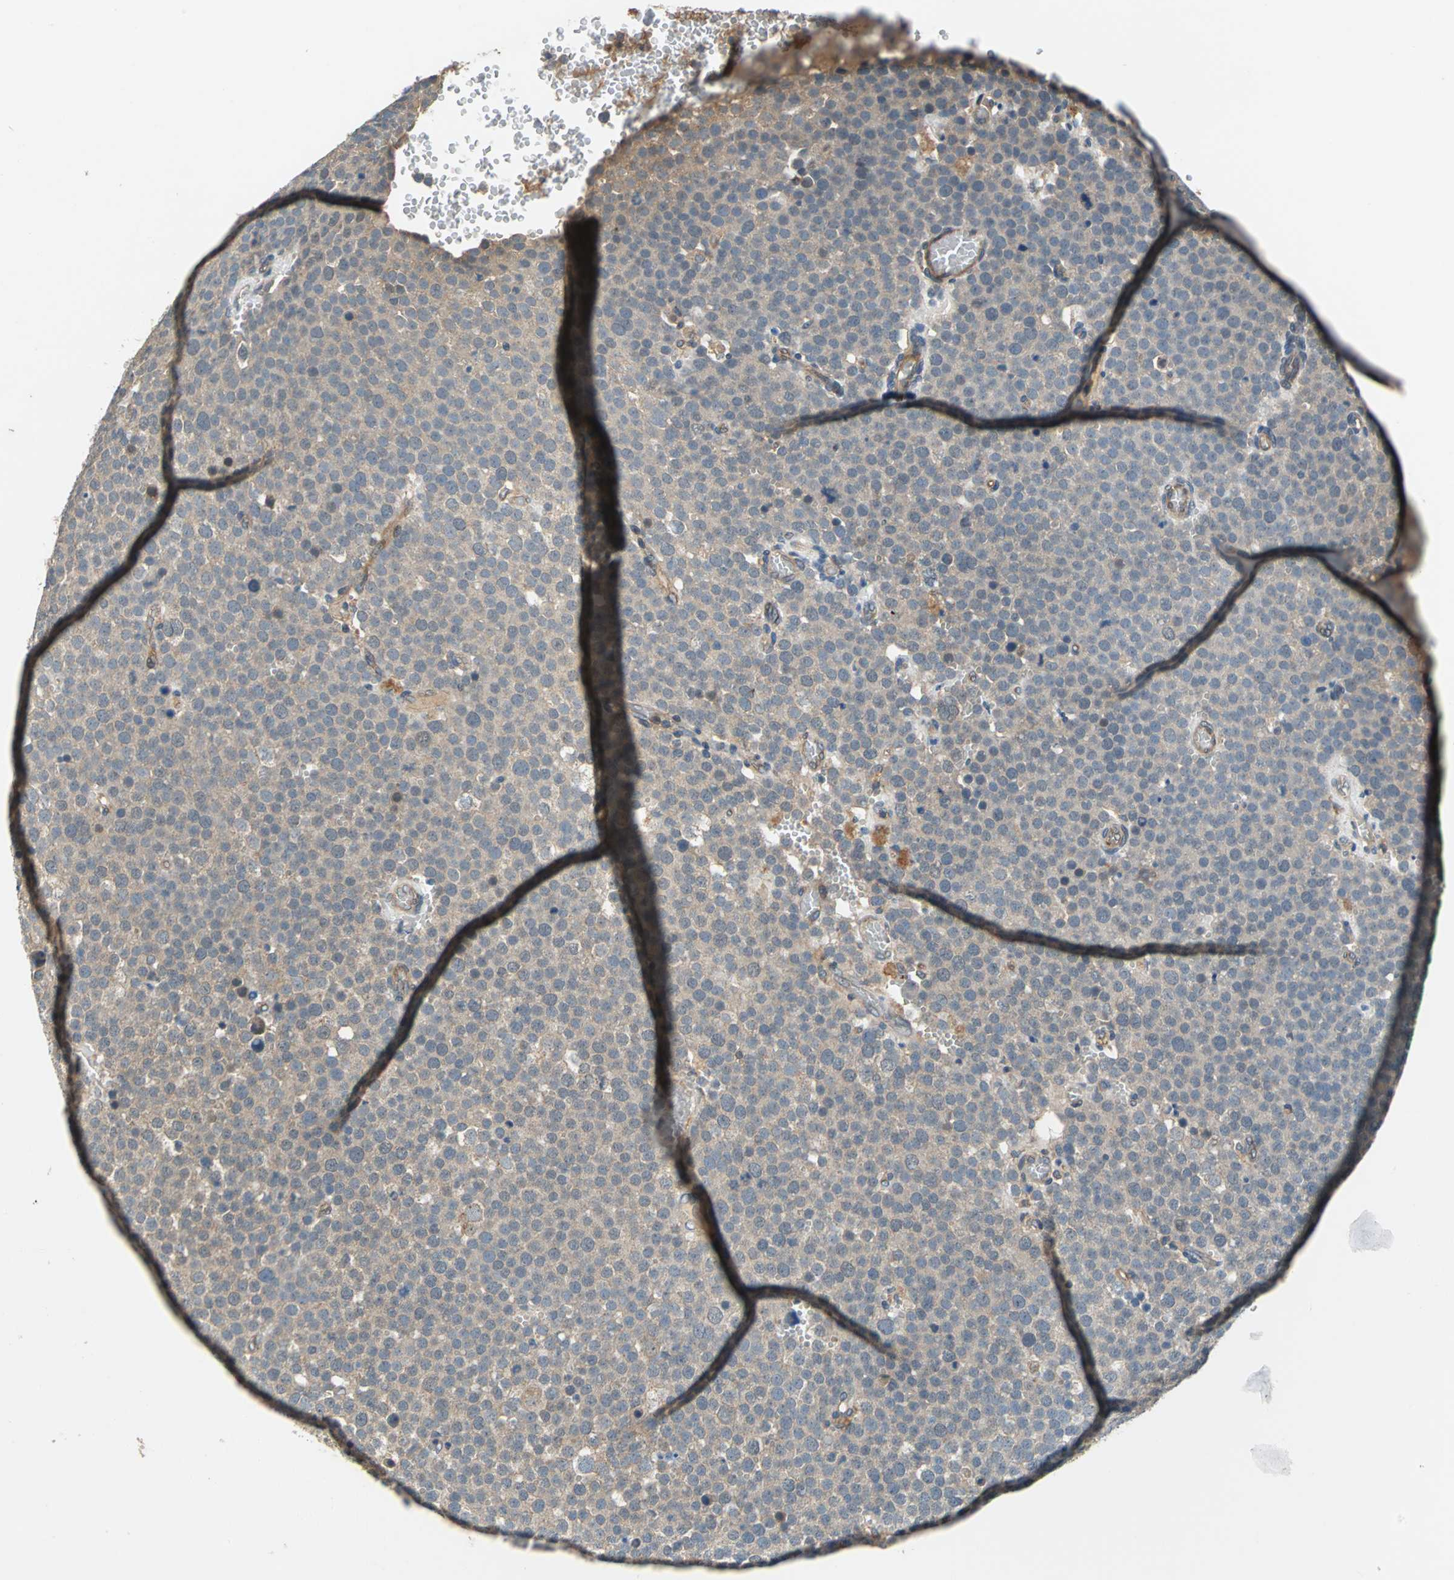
{"staining": {"intensity": "weak", "quantity": "25%-75%", "location": "cytoplasmic/membranous"}, "tissue": "testis cancer", "cell_type": "Tumor cells", "image_type": "cancer", "snomed": [{"axis": "morphology", "description": "Seminoma, NOS"}, {"axis": "topography", "description": "Testis"}], "caption": "Immunohistochemical staining of human testis cancer displays weak cytoplasmic/membranous protein positivity in about 25%-75% of tumor cells.", "gene": "EMCN", "patient": {"sex": "male", "age": 71}}